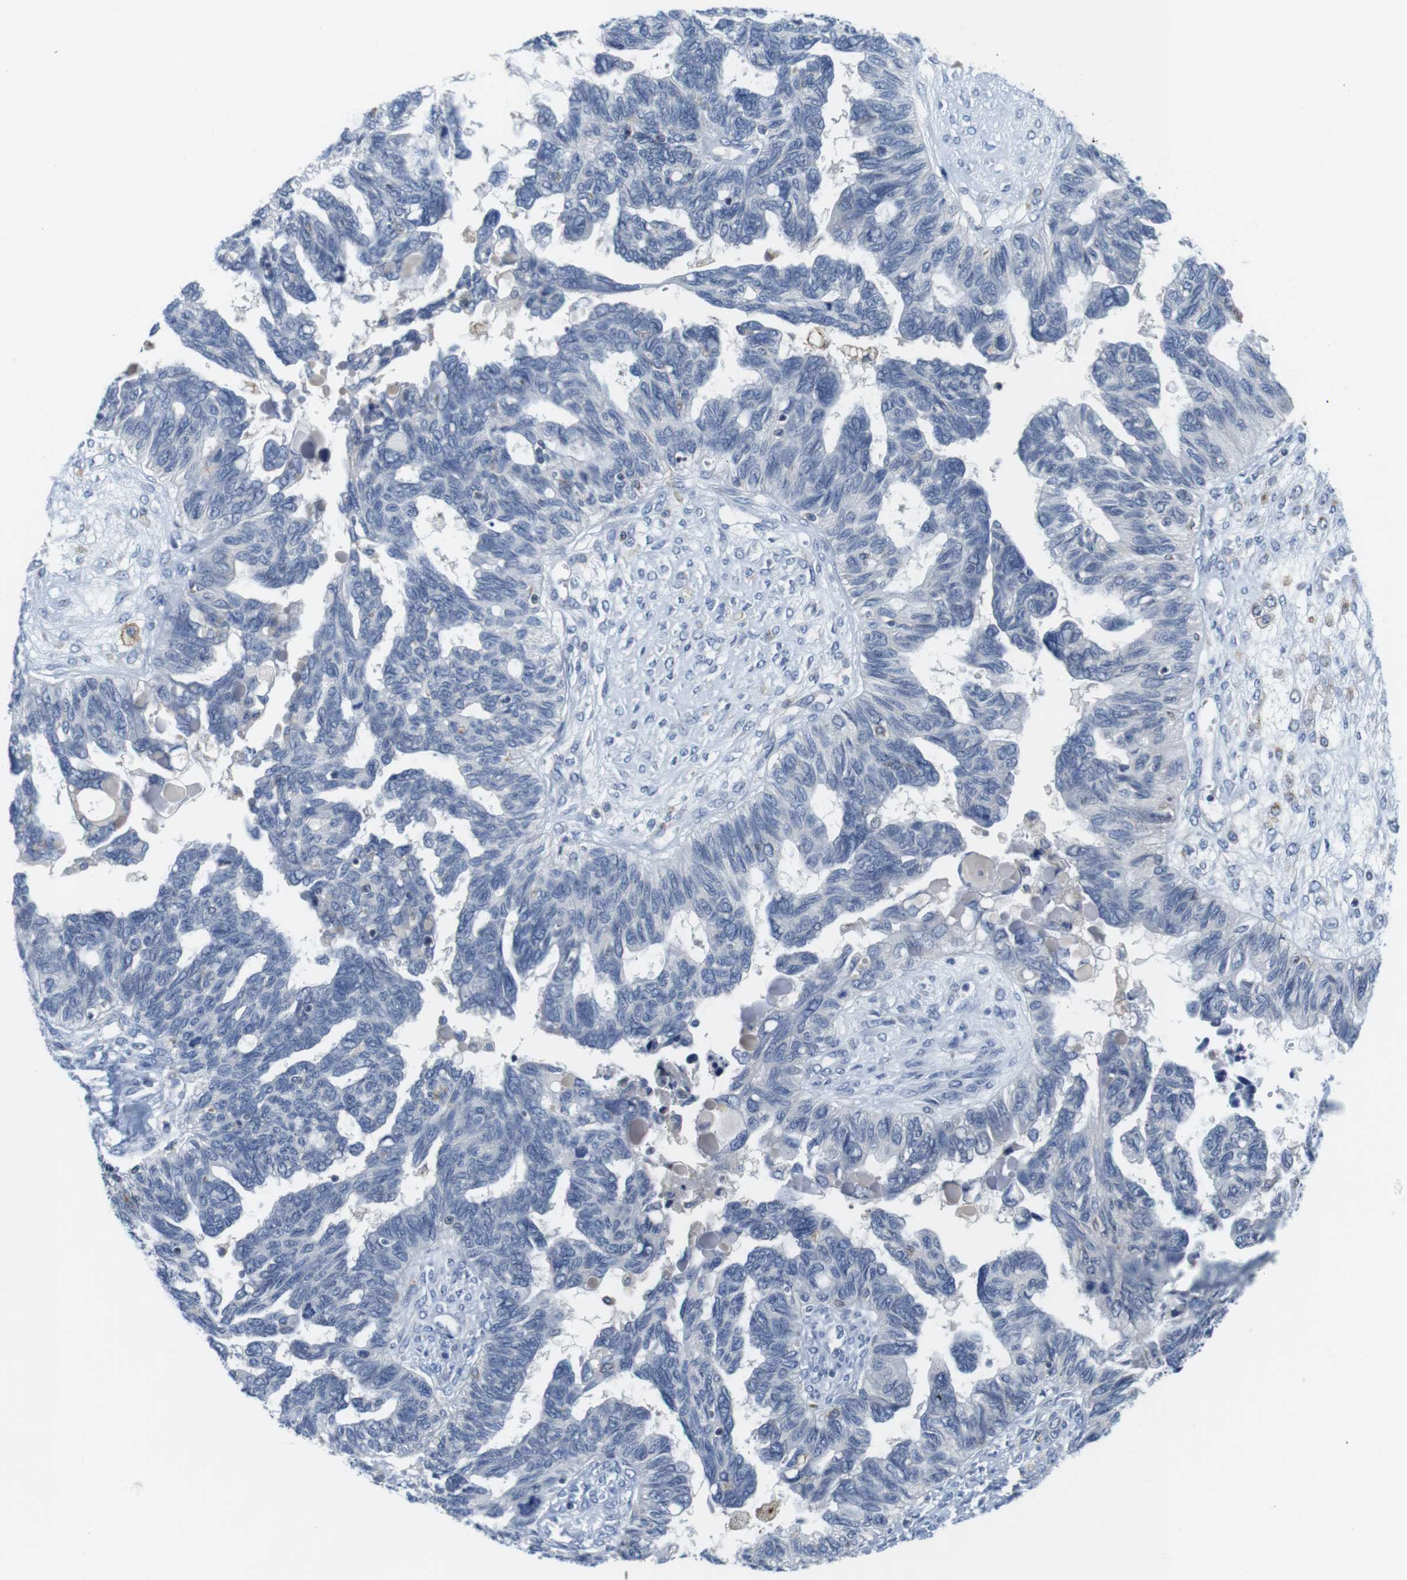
{"staining": {"intensity": "negative", "quantity": "none", "location": "none"}, "tissue": "ovarian cancer", "cell_type": "Tumor cells", "image_type": "cancer", "snomed": [{"axis": "morphology", "description": "Cystadenocarcinoma, serous, NOS"}, {"axis": "topography", "description": "Ovary"}], "caption": "IHC of human ovarian serous cystadenocarcinoma shows no expression in tumor cells. (DAB (3,3'-diaminobenzidine) IHC with hematoxylin counter stain).", "gene": "CNGA2", "patient": {"sex": "female", "age": 79}}